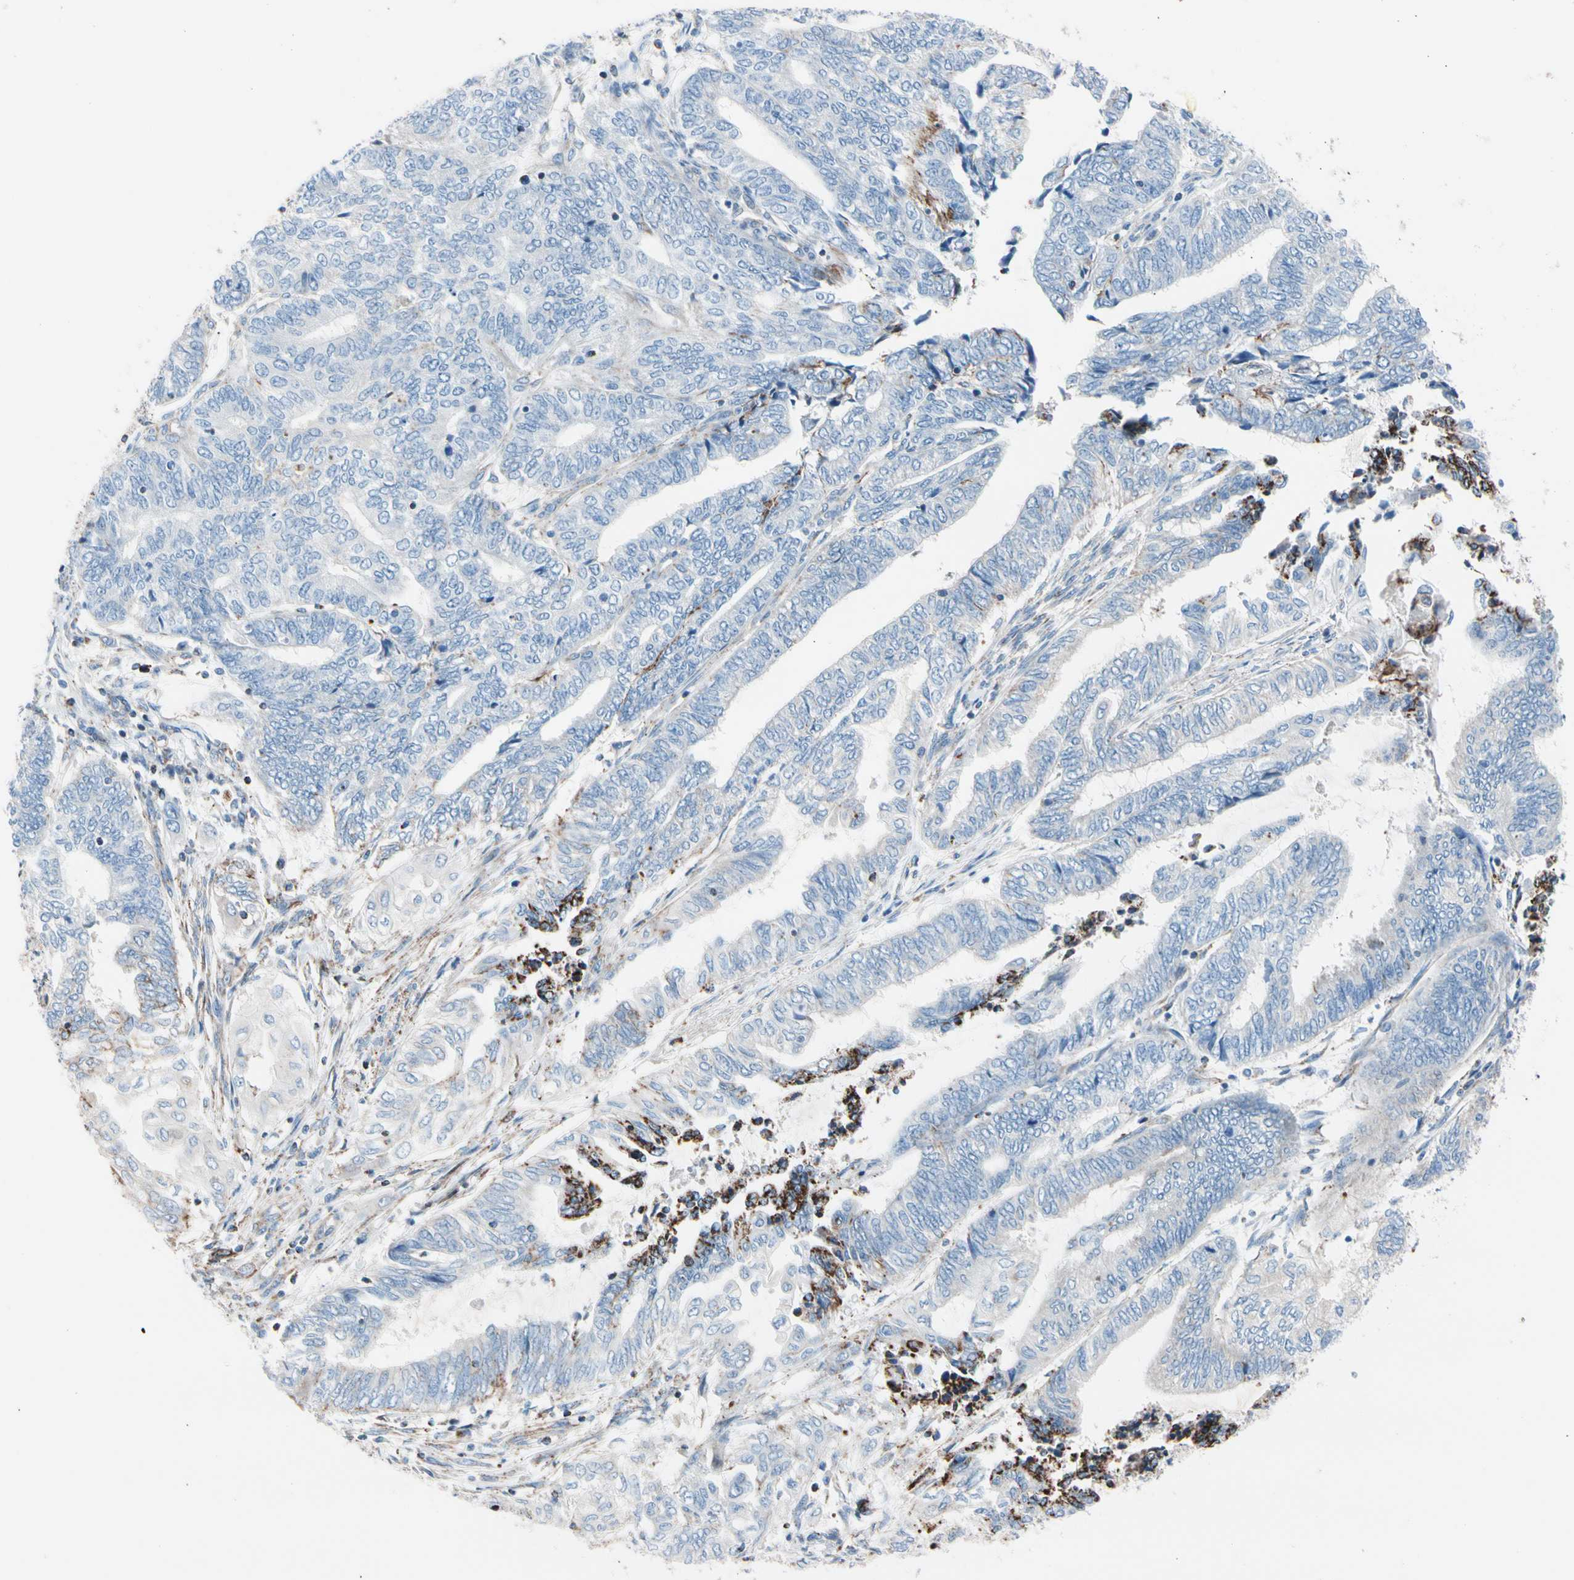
{"staining": {"intensity": "strong", "quantity": "<25%", "location": "cytoplasmic/membranous"}, "tissue": "endometrial cancer", "cell_type": "Tumor cells", "image_type": "cancer", "snomed": [{"axis": "morphology", "description": "Adenocarcinoma, NOS"}, {"axis": "topography", "description": "Uterus"}, {"axis": "topography", "description": "Endometrium"}], "caption": "IHC micrograph of neoplastic tissue: human endometrial cancer stained using immunohistochemistry shows medium levels of strong protein expression localized specifically in the cytoplasmic/membranous of tumor cells, appearing as a cytoplasmic/membranous brown color.", "gene": "HK1", "patient": {"sex": "female", "age": 70}}